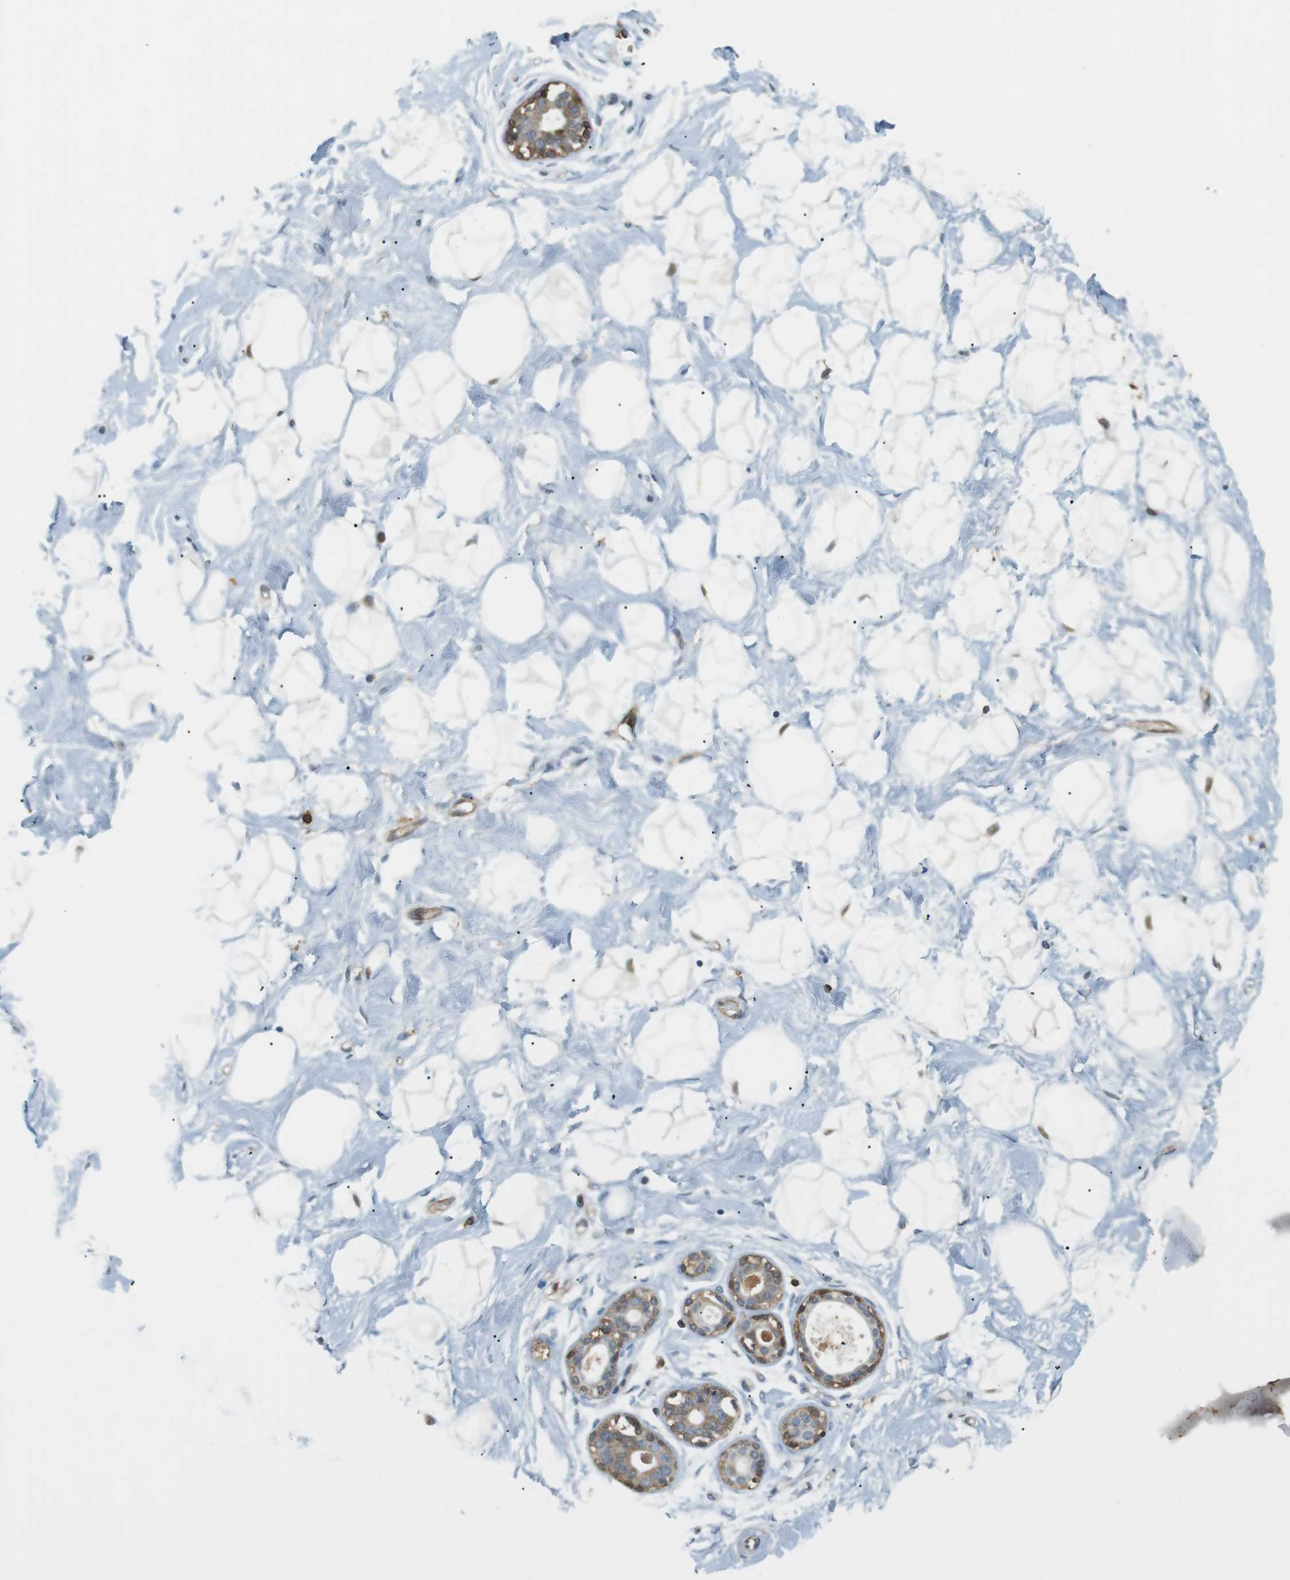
{"staining": {"intensity": "negative", "quantity": "none", "location": "none"}, "tissue": "breast", "cell_type": "Adipocytes", "image_type": "normal", "snomed": [{"axis": "morphology", "description": "Normal tissue, NOS"}, {"axis": "topography", "description": "Breast"}], "caption": "This is an immunohistochemistry micrograph of unremarkable breast. There is no staining in adipocytes.", "gene": "P2RY1", "patient": {"sex": "female", "age": 23}}